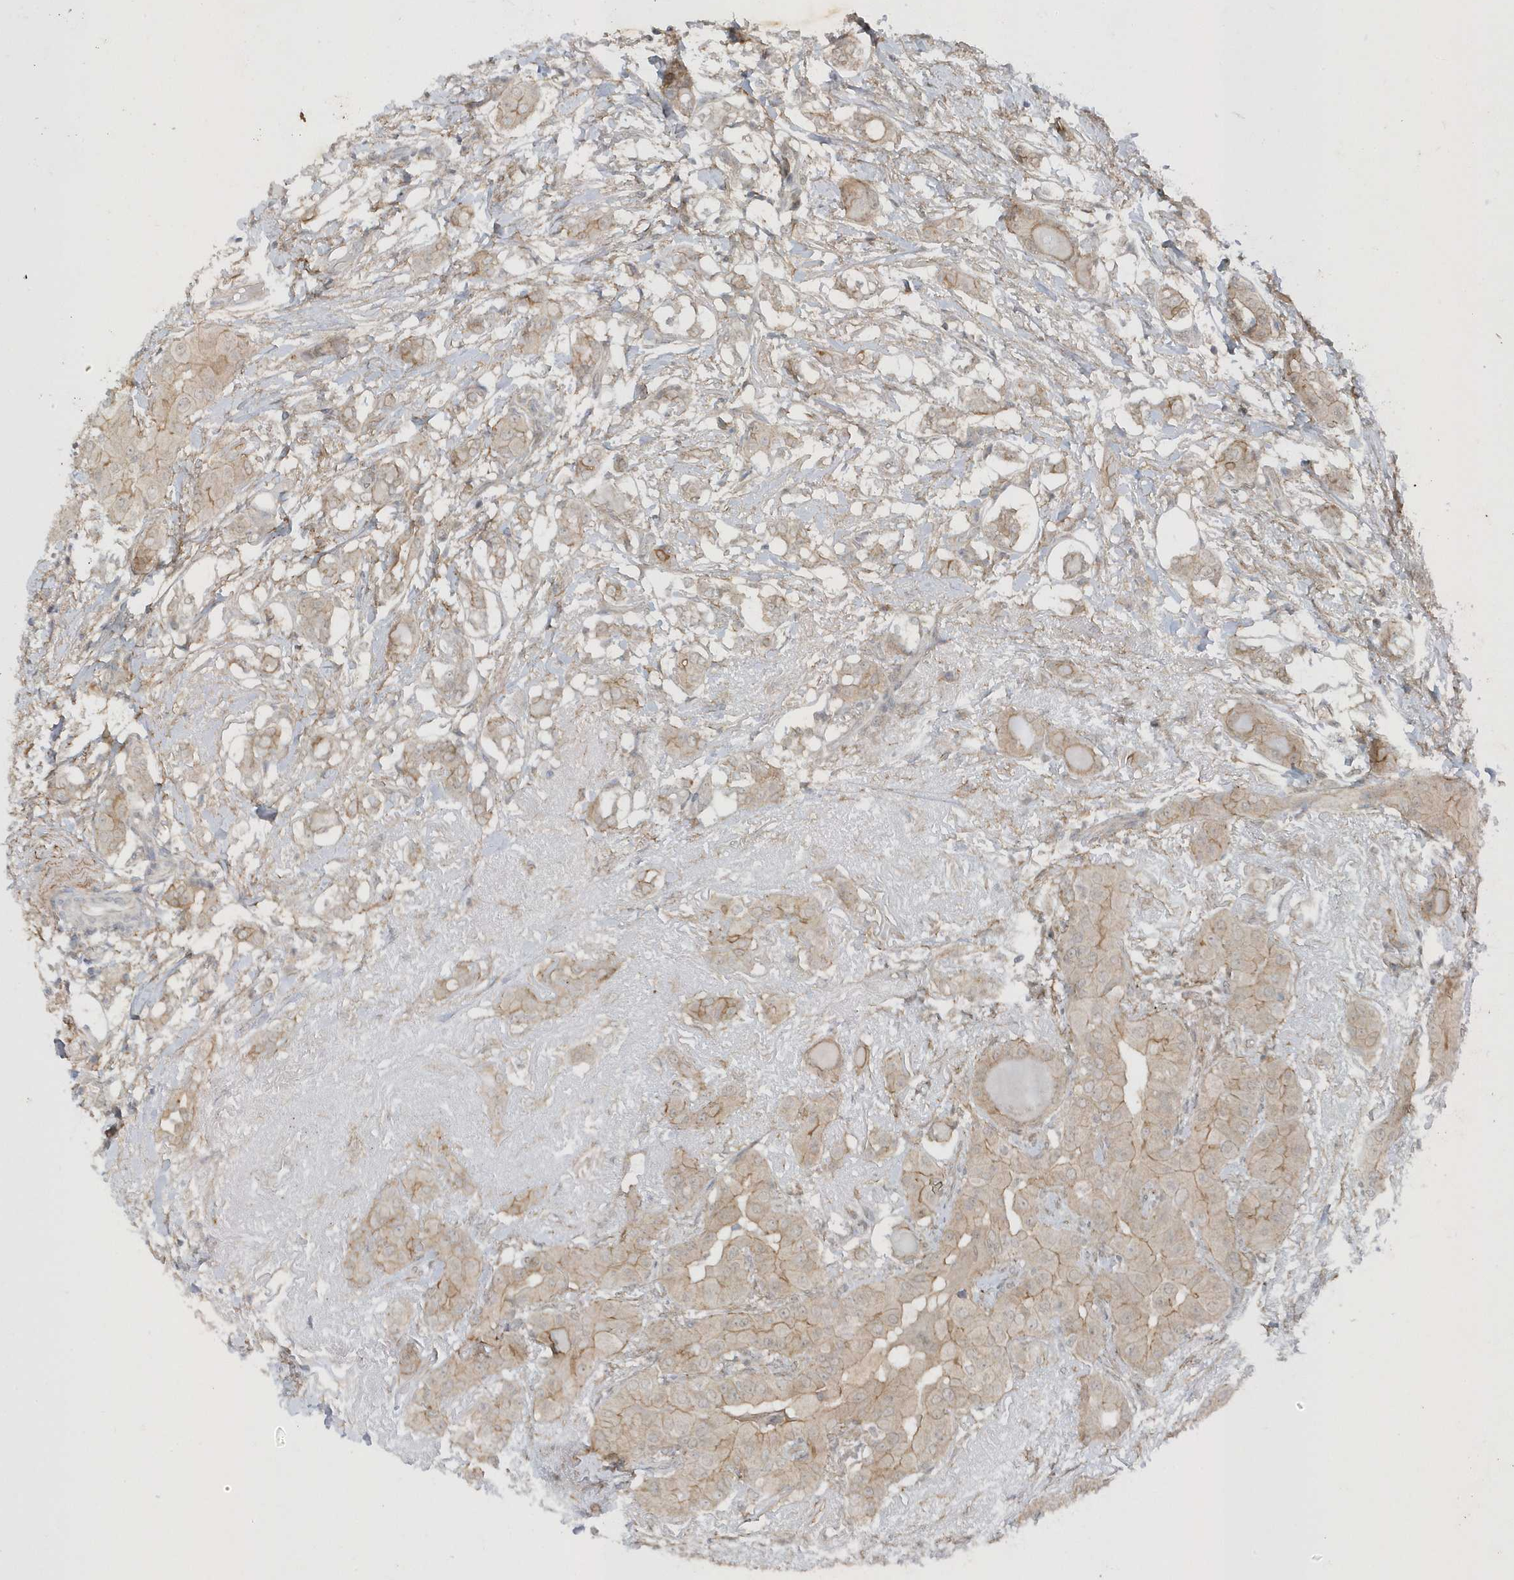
{"staining": {"intensity": "weak", "quantity": "<25%", "location": "cytoplasmic/membranous"}, "tissue": "thyroid cancer", "cell_type": "Tumor cells", "image_type": "cancer", "snomed": [{"axis": "morphology", "description": "Papillary adenocarcinoma, NOS"}, {"axis": "topography", "description": "Thyroid gland"}], "caption": "DAB (3,3'-diaminobenzidine) immunohistochemical staining of papillary adenocarcinoma (thyroid) exhibits no significant staining in tumor cells. (Immunohistochemistry, brightfield microscopy, high magnification).", "gene": "PARD3B", "patient": {"sex": "male", "age": 33}}